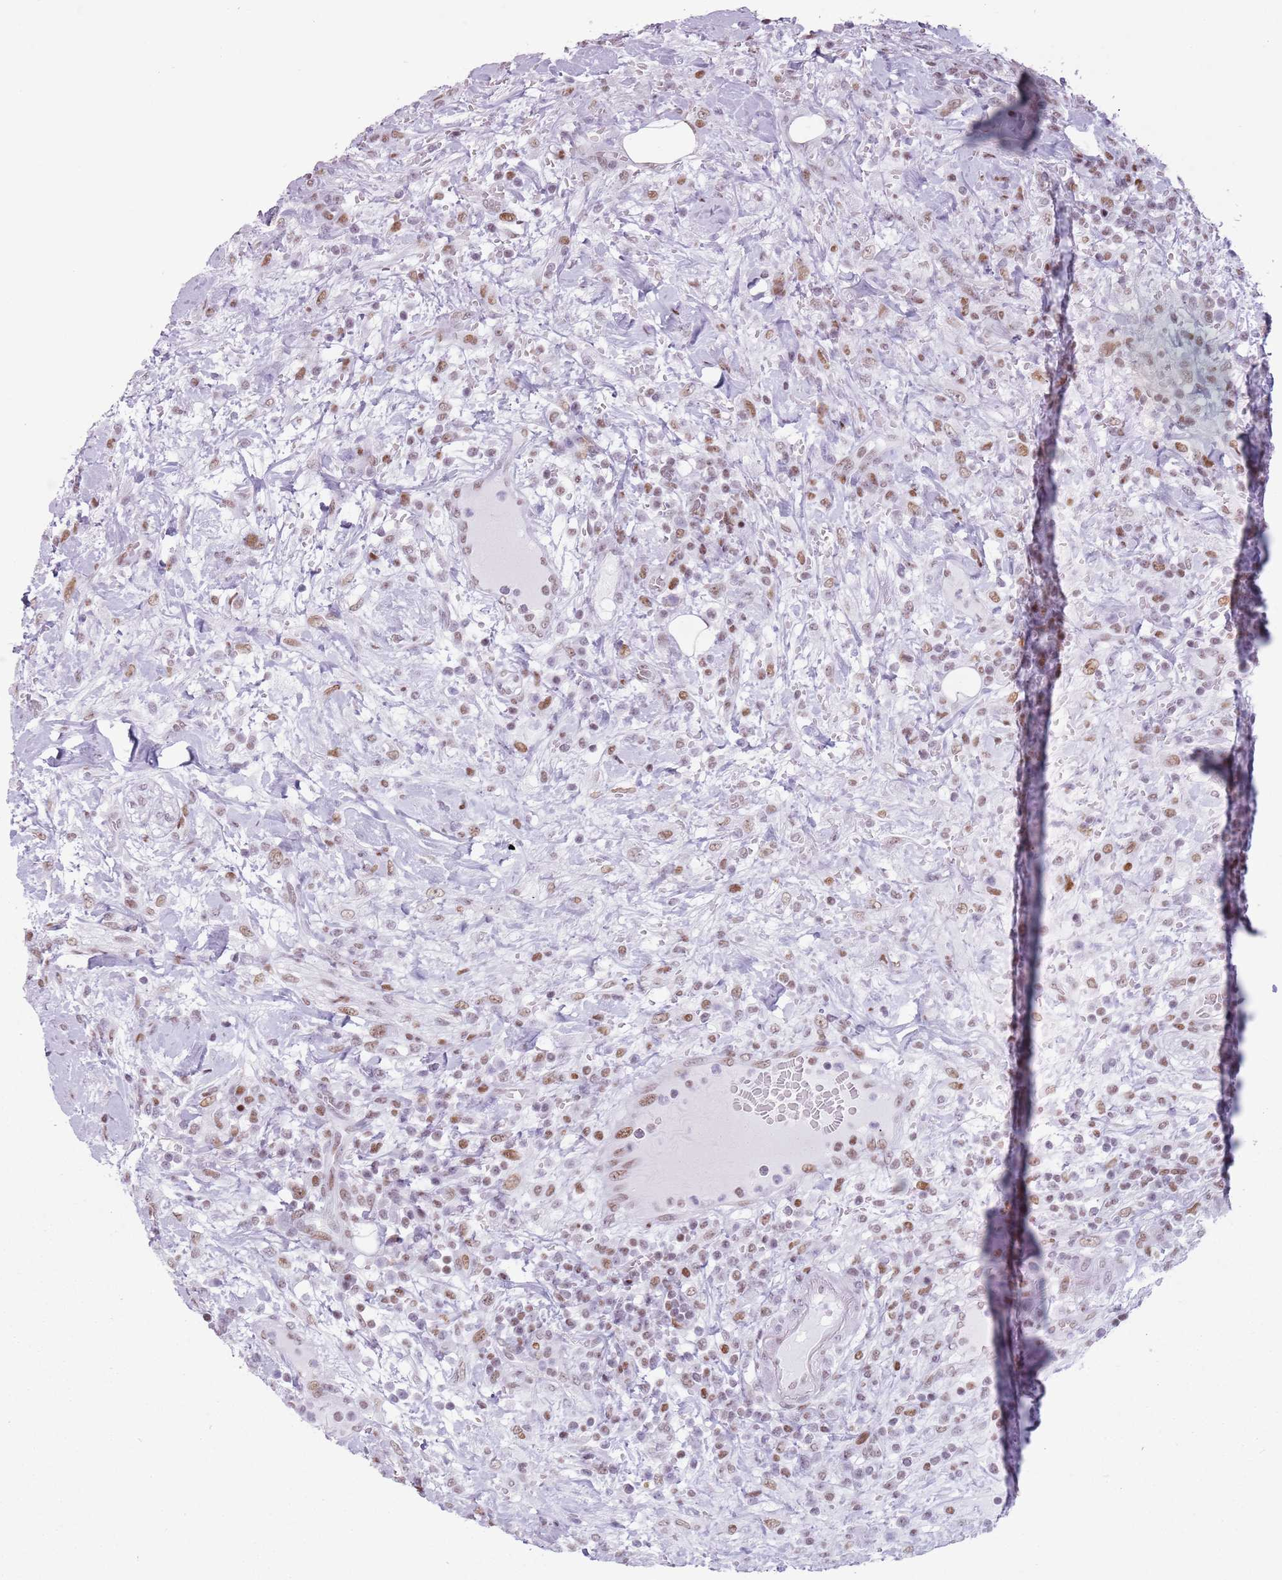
{"staining": {"intensity": "moderate", "quantity": ">75%", "location": "nuclear"}, "tissue": "lymphoma", "cell_type": "Tumor cells", "image_type": "cancer", "snomed": [{"axis": "morphology", "description": "Malignant lymphoma, non-Hodgkin's type, High grade"}, {"axis": "topography", "description": "Colon"}], "caption": "High-power microscopy captured an immunohistochemistry photomicrograph of lymphoma, revealing moderate nuclear positivity in about >75% of tumor cells. The staining was performed using DAB (3,3'-diaminobenzidine) to visualize the protein expression in brown, while the nuclei were stained in blue with hematoxylin (Magnification: 20x).", "gene": "FAM104B", "patient": {"sex": "female", "age": 53}}